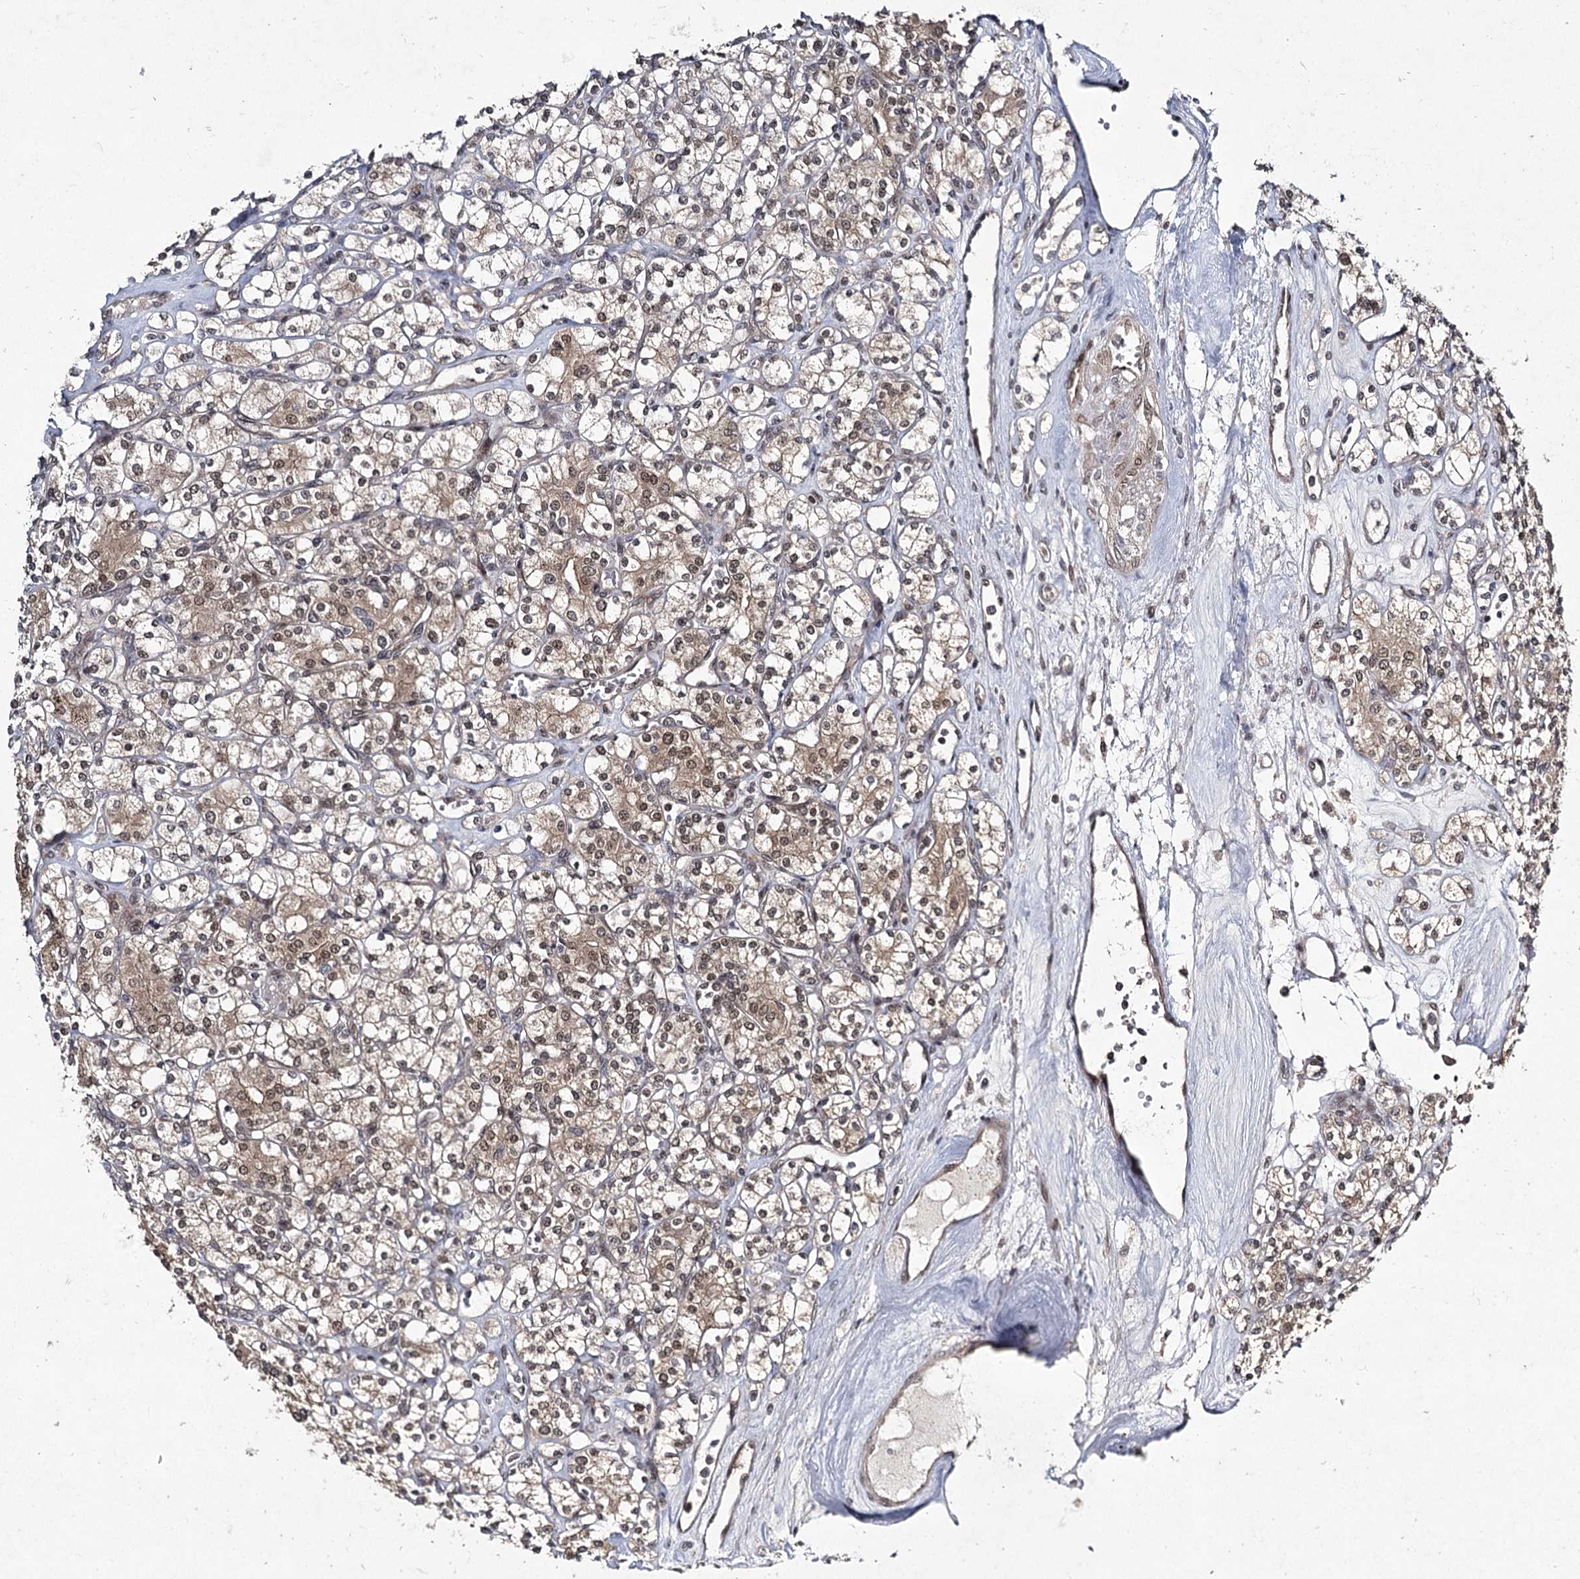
{"staining": {"intensity": "moderate", "quantity": "25%-75%", "location": "cytoplasmic/membranous,nuclear"}, "tissue": "renal cancer", "cell_type": "Tumor cells", "image_type": "cancer", "snomed": [{"axis": "morphology", "description": "Adenocarcinoma, NOS"}, {"axis": "topography", "description": "Kidney"}], "caption": "High-power microscopy captured an immunohistochemistry image of renal cancer, revealing moderate cytoplasmic/membranous and nuclear staining in approximately 25%-75% of tumor cells. (Stains: DAB in brown, nuclei in blue, Microscopy: brightfield microscopy at high magnification).", "gene": "DCUN1D4", "patient": {"sex": "male", "age": 77}}